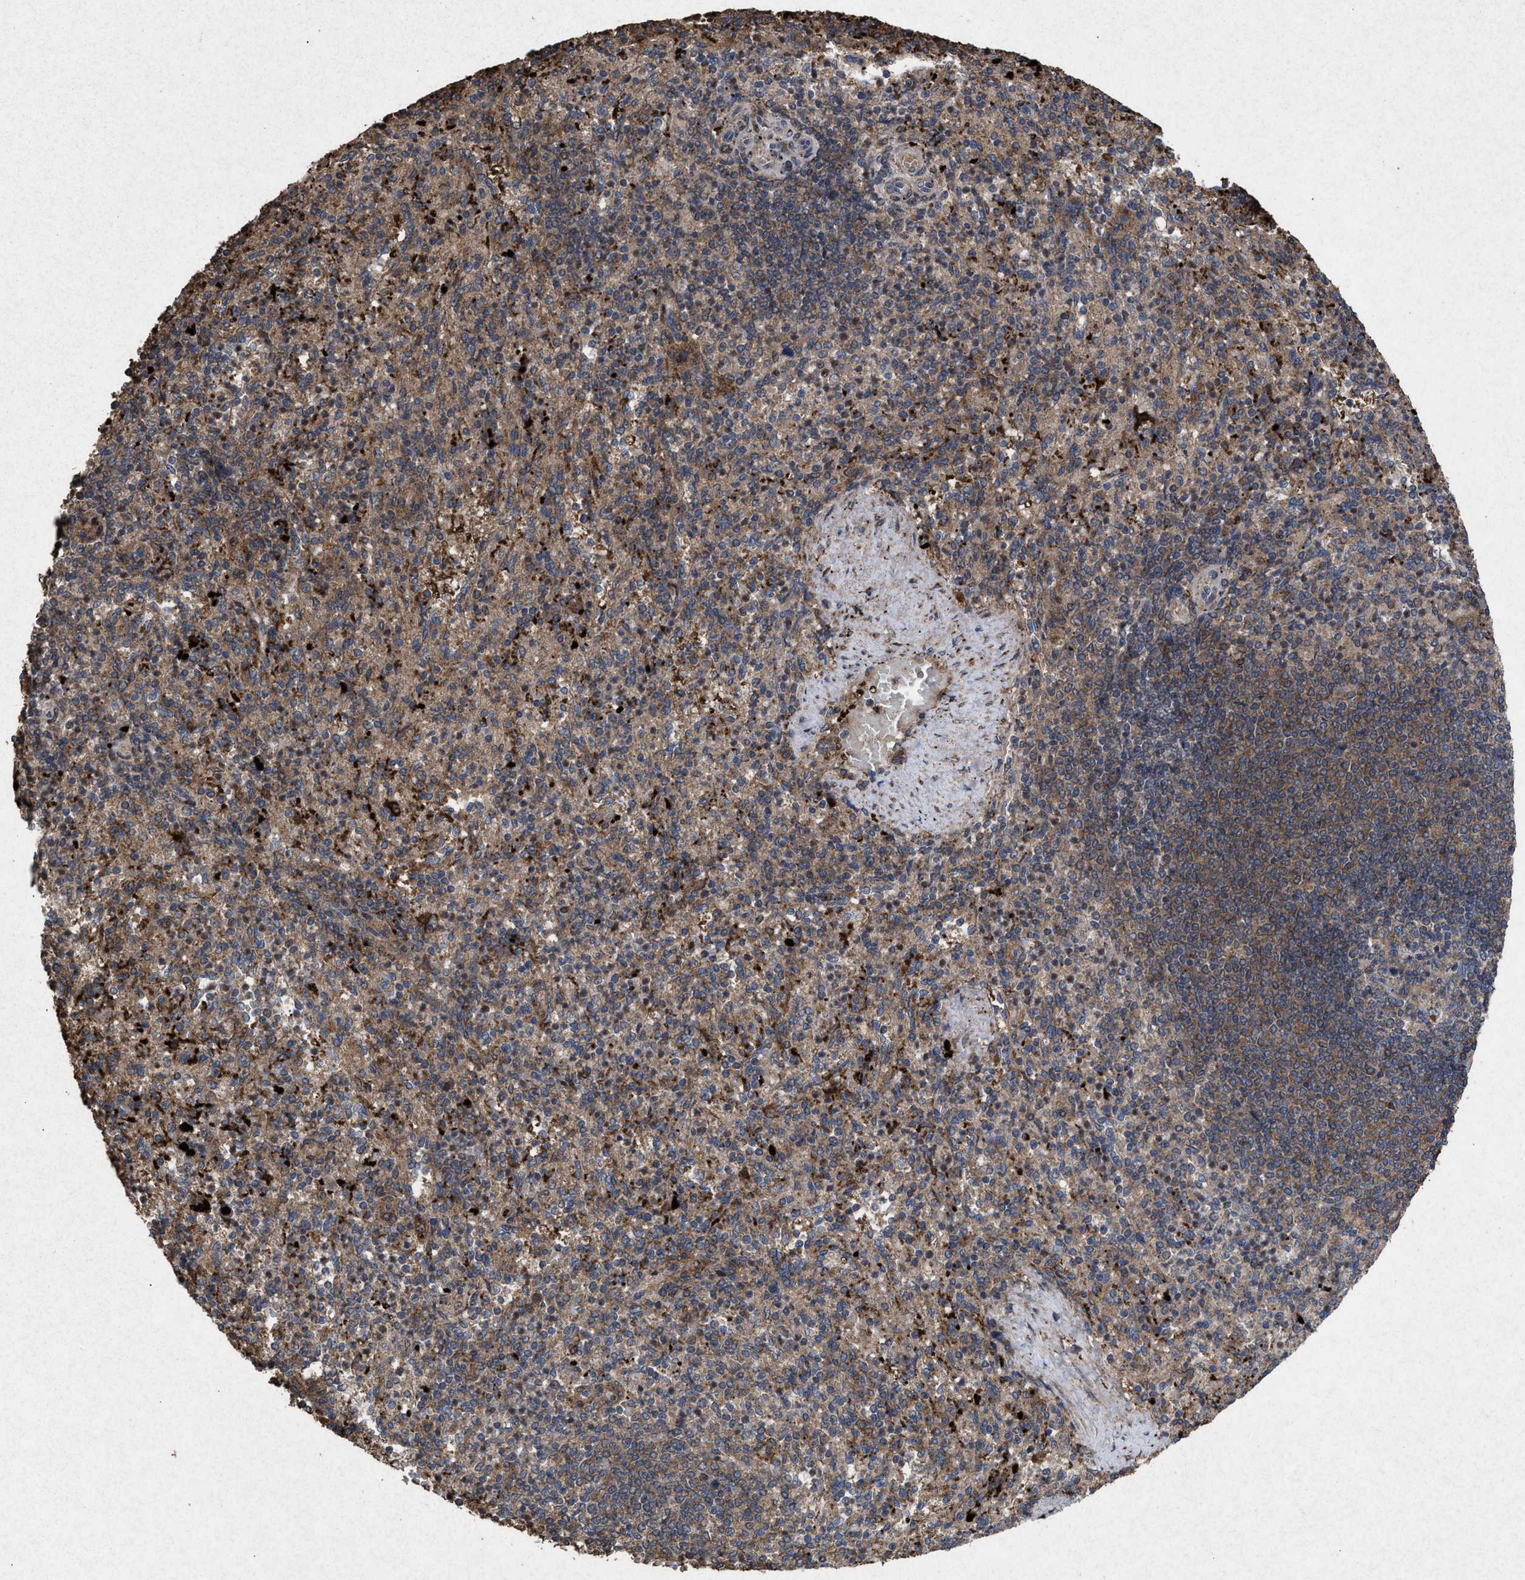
{"staining": {"intensity": "moderate", "quantity": ">75%", "location": "cytoplasmic/membranous"}, "tissue": "spleen", "cell_type": "Cells in red pulp", "image_type": "normal", "snomed": [{"axis": "morphology", "description": "Normal tissue, NOS"}, {"axis": "topography", "description": "Spleen"}], "caption": "An IHC micrograph of benign tissue is shown. Protein staining in brown labels moderate cytoplasmic/membranous positivity in spleen within cells in red pulp. (DAB (3,3'-diaminobenzidine) IHC, brown staining for protein, blue staining for nuclei).", "gene": "MSI2", "patient": {"sex": "female", "age": 74}}